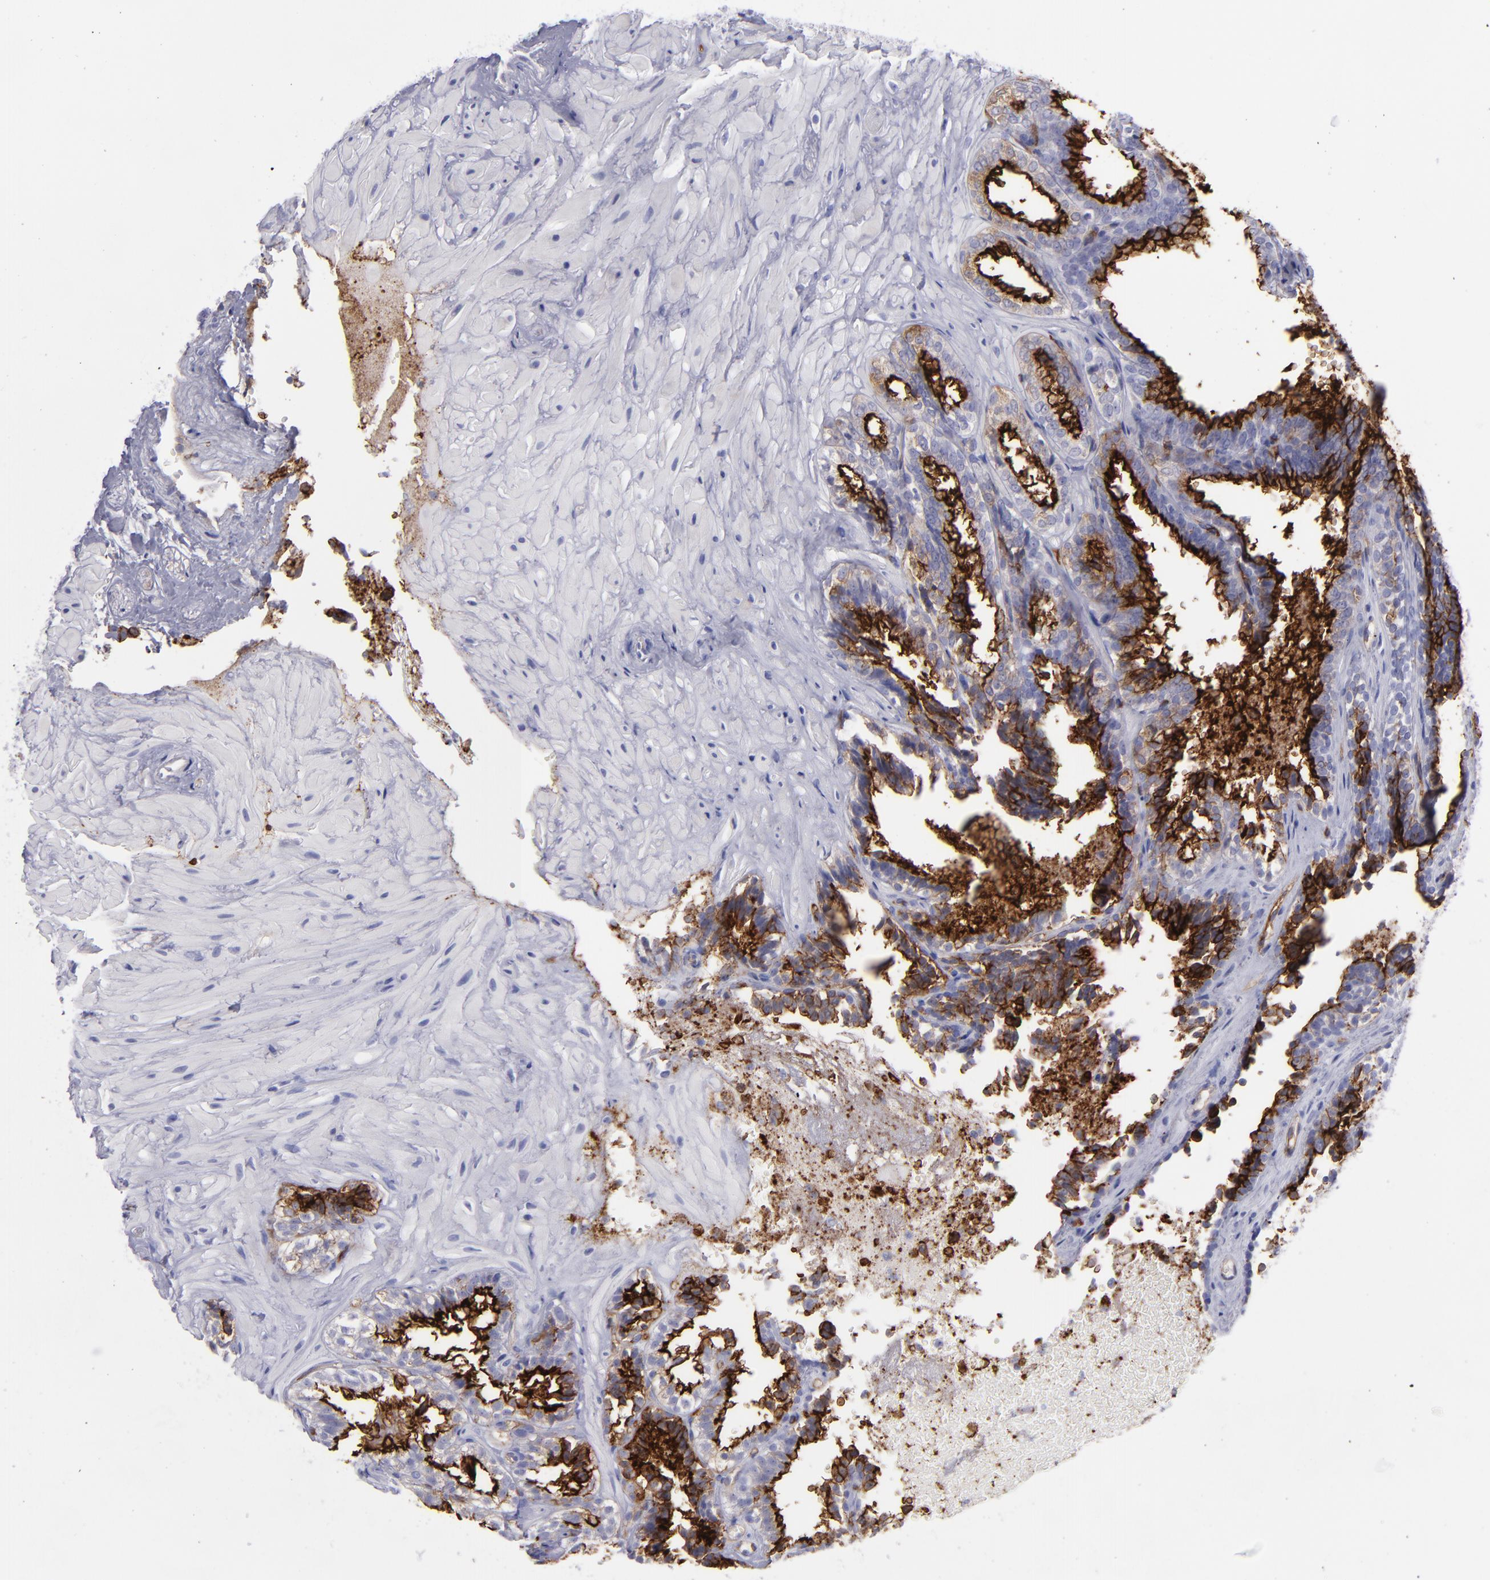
{"staining": {"intensity": "strong", "quantity": ">75%", "location": "cytoplasmic/membranous"}, "tissue": "seminal vesicle", "cell_type": "Glandular cells", "image_type": "normal", "snomed": [{"axis": "morphology", "description": "Normal tissue, NOS"}, {"axis": "topography", "description": "Seminal veicle"}], "caption": "Protein staining of normal seminal vesicle exhibits strong cytoplasmic/membranous expression in approximately >75% of glandular cells.", "gene": "ACE", "patient": {"sex": "male", "age": 26}}